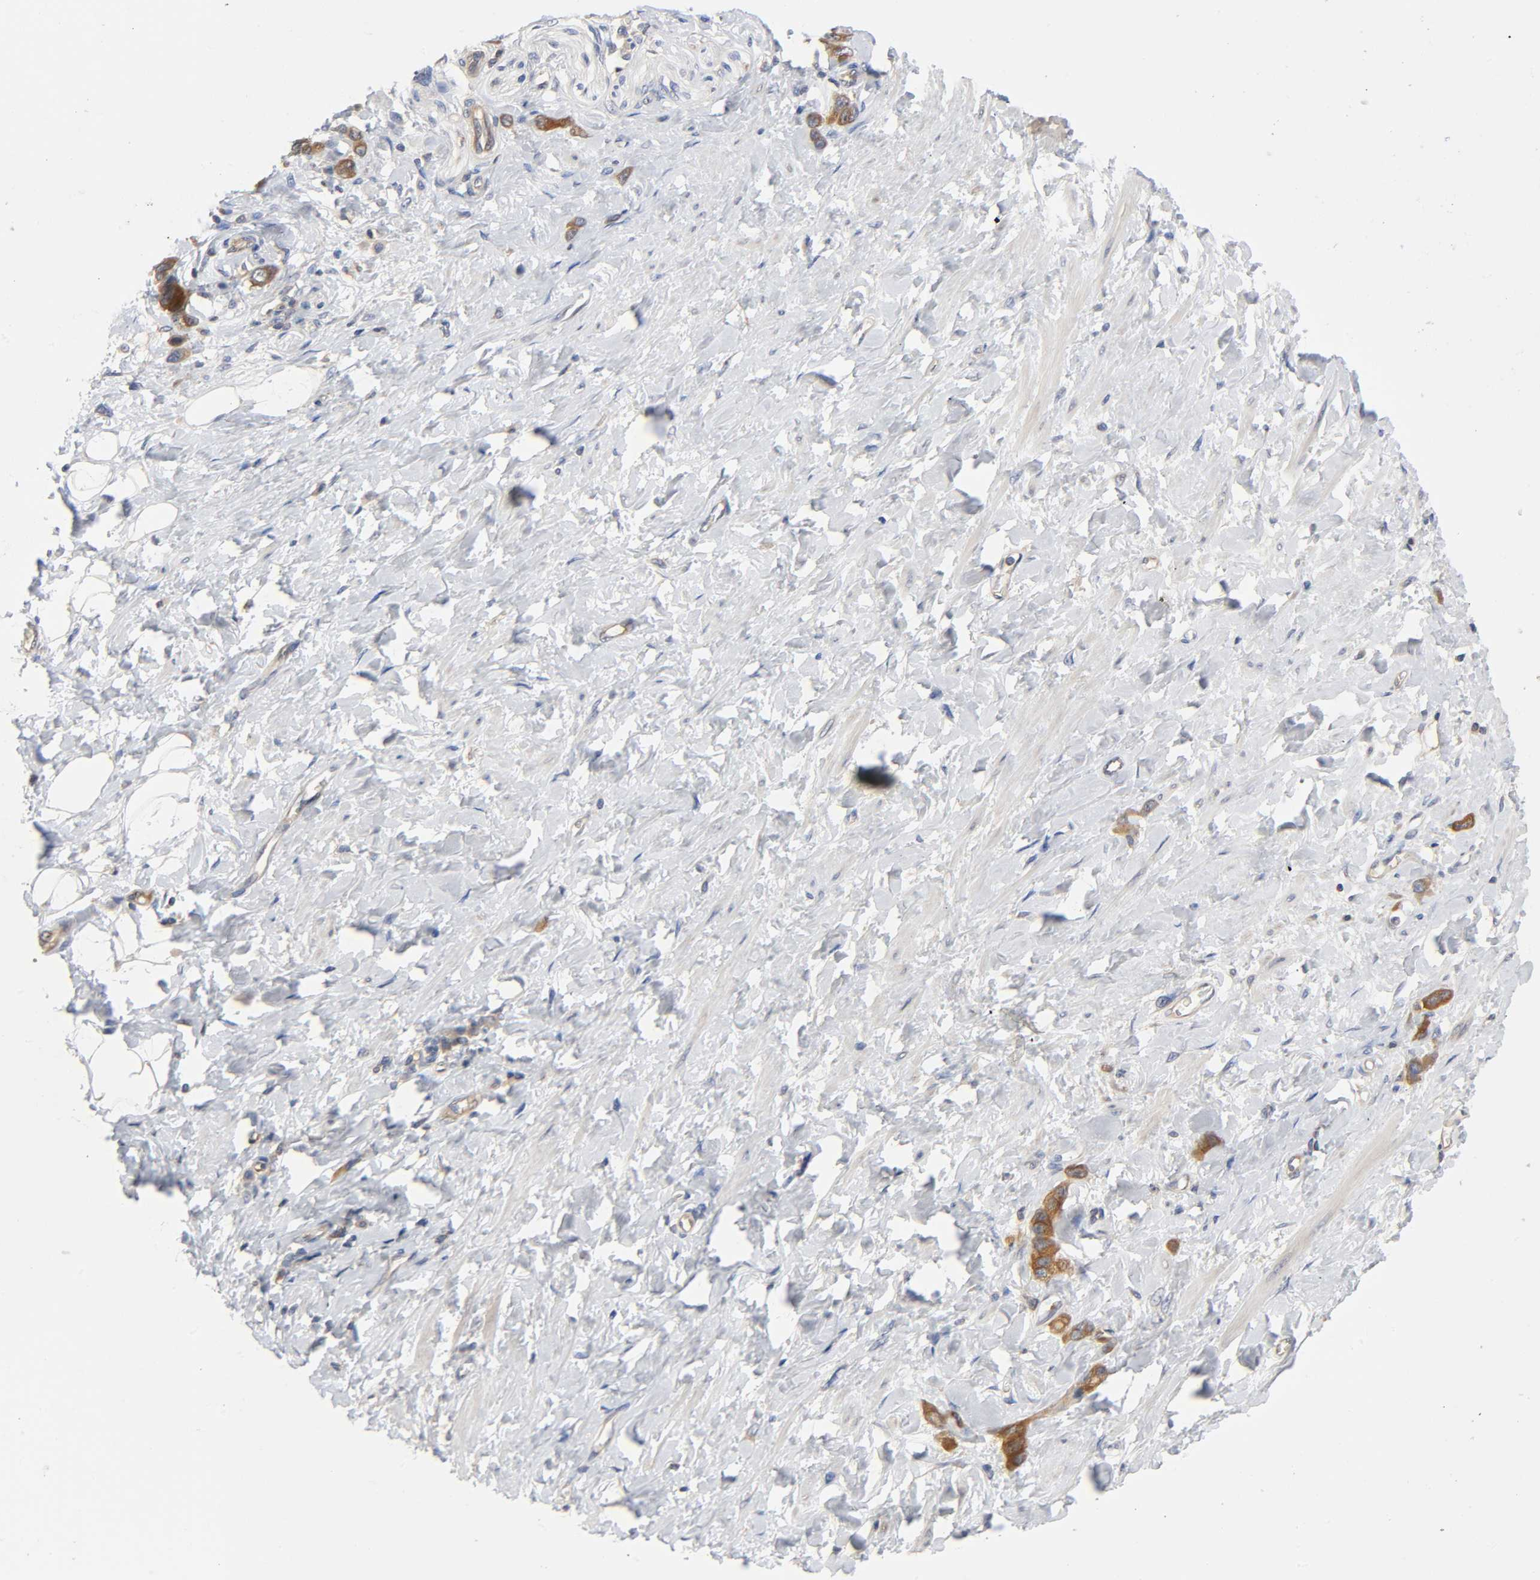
{"staining": {"intensity": "moderate", "quantity": ">75%", "location": "cytoplasmic/membranous"}, "tissue": "stomach cancer", "cell_type": "Tumor cells", "image_type": "cancer", "snomed": [{"axis": "morphology", "description": "Adenocarcinoma, NOS"}, {"axis": "topography", "description": "Stomach"}], "caption": "This image displays stomach cancer stained with immunohistochemistry to label a protein in brown. The cytoplasmic/membranous of tumor cells show moderate positivity for the protein. Nuclei are counter-stained blue.", "gene": "PRKAB1", "patient": {"sex": "male", "age": 82}}